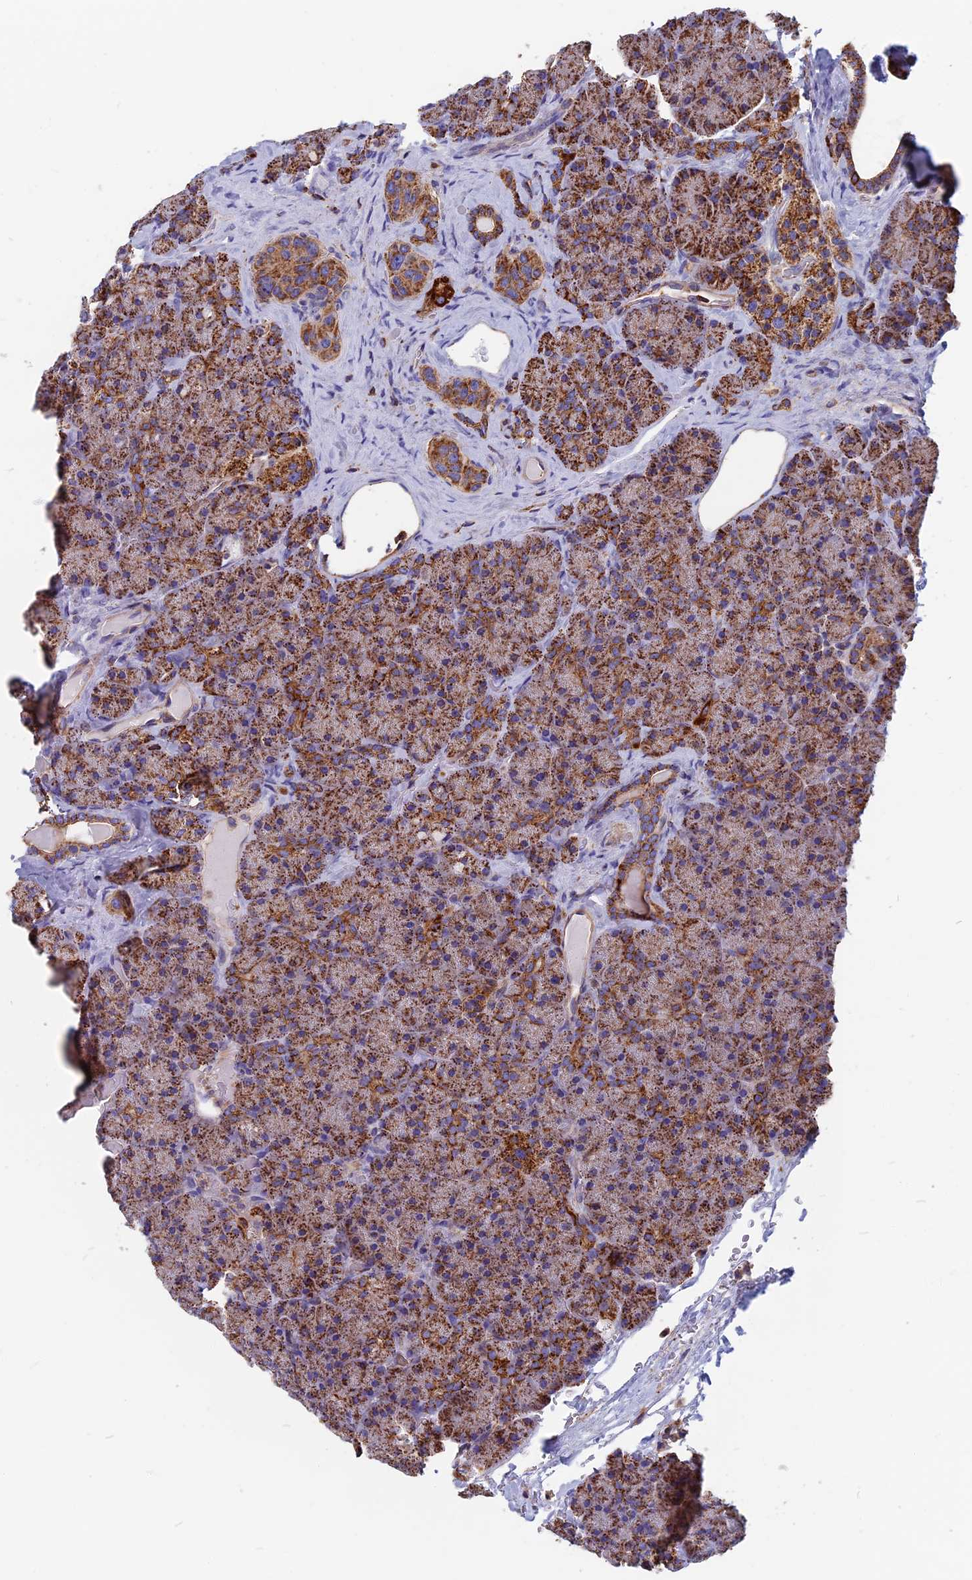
{"staining": {"intensity": "moderate", "quantity": ">75%", "location": "cytoplasmic/membranous"}, "tissue": "pancreas", "cell_type": "Exocrine glandular cells", "image_type": "normal", "snomed": [{"axis": "morphology", "description": "Normal tissue, NOS"}, {"axis": "topography", "description": "Pancreas"}], "caption": "Protein analysis of unremarkable pancreas demonstrates moderate cytoplasmic/membranous expression in about >75% of exocrine glandular cells. (Brightfield microscopy of DAB IHC at high magnification).", "gene": "HSD17B8", "patient": {"sex": "male", "age": 36}}